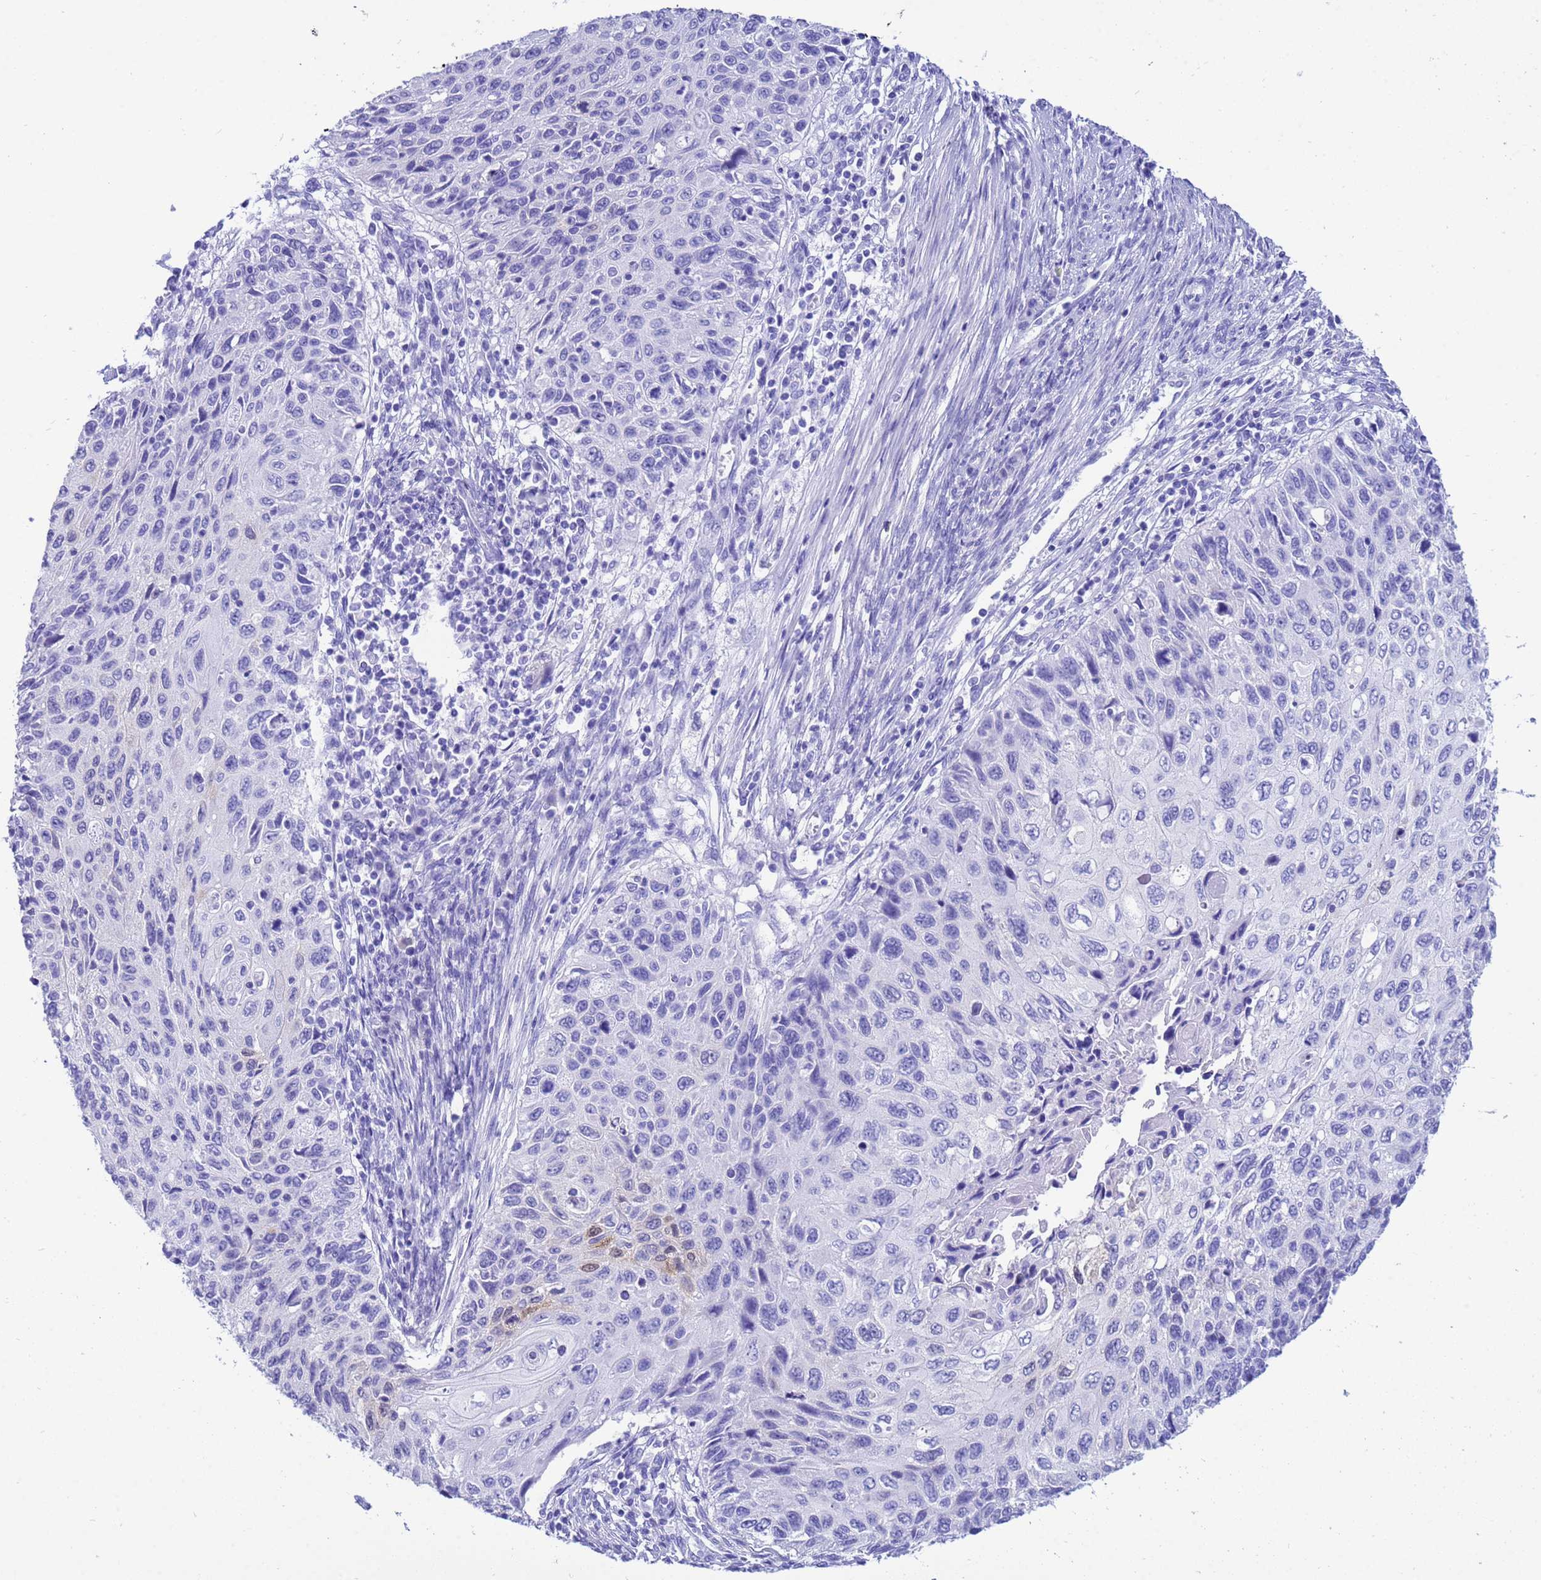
{"staining": {"intensity": "moderate", "quantity": "<25%", "location": "cytoplasmic/membranous,nuclear"}, "tissue": "cervical cancer", "cell_type": "Tumor cells", "image_type": "cancer", "snomed": [{"axis": "morphology", "description": "Squamous cell carcinoma, NOS"}, {"axis": "topography", "description": "Cervix"}], "caption": "High-magnification brightfield microscopy of cervical cancer stained with DAB (brown) and counterstained with hematoxylin (blue). tumor cells exhibit moderate cytoplasmic/membranous and nuclear expression is present in about<25% of cells.", "gene": "AKR1C2", "patient": {"sex": "female", "age": 70}}